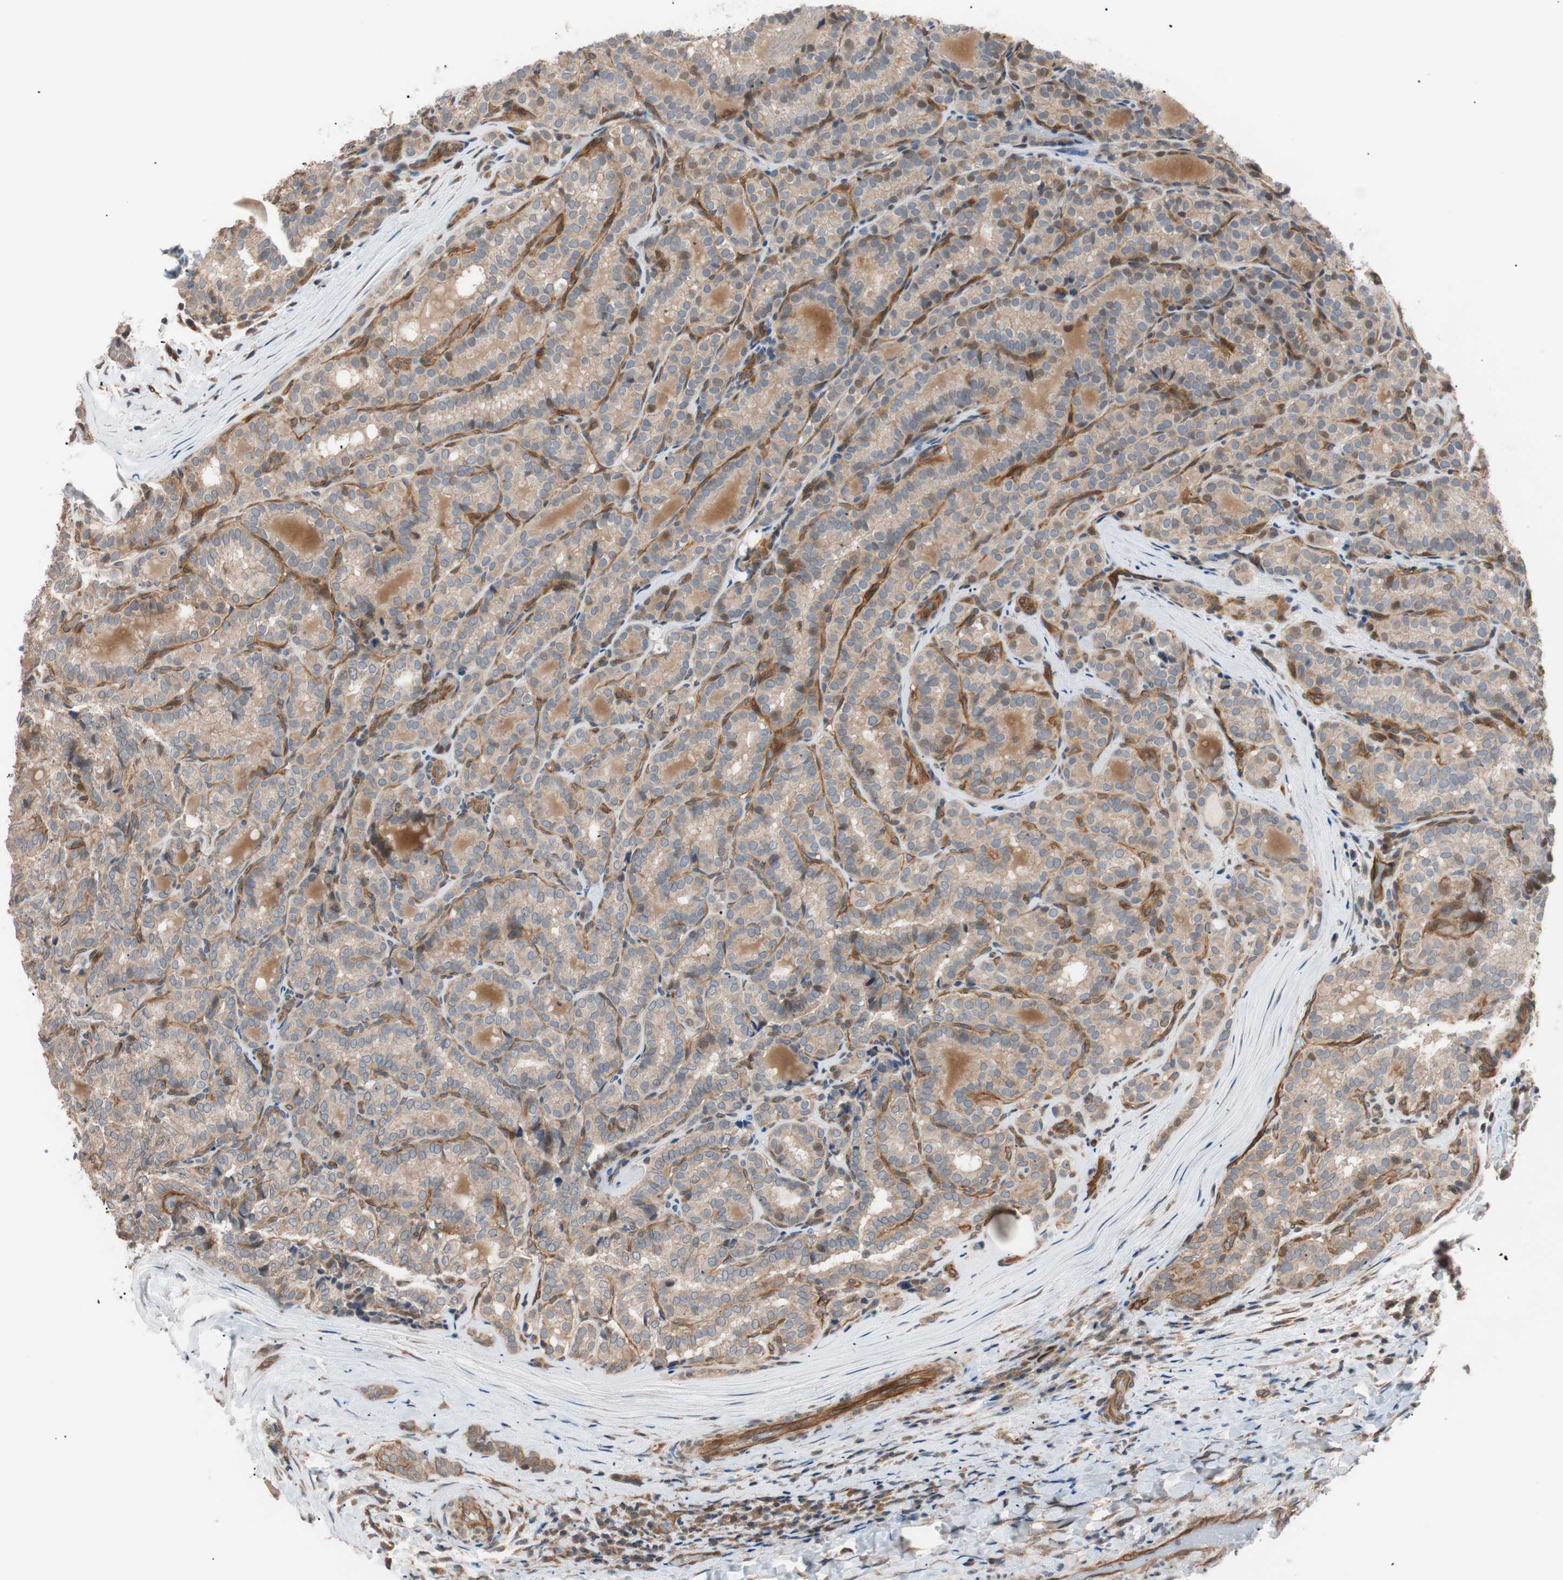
{"staining": {"intensity": "weak", "quantity": ">75%", "location": "cytoplasmic/membranous"}, "tissue": "thyroid cancer", "cell_type": "Tumor cells", "image_type": "cancer", "snomed": [{"axis": "morphology", "description": "Normal tissue, NOS"}, {"axis": "morphology", "description": "Papillary adenocarcinoma, NOS"}, {"axis": "topography", "description": "Thyroid gland"}], "caption": "Immunohistochemical staining of human thyroid cancer demonstrates low levels of weak cytoplasmic/membranous expression in about >75% of tumor cells.", "gene": "SMG1", "patient": {"sex": "female", "age": 30}}